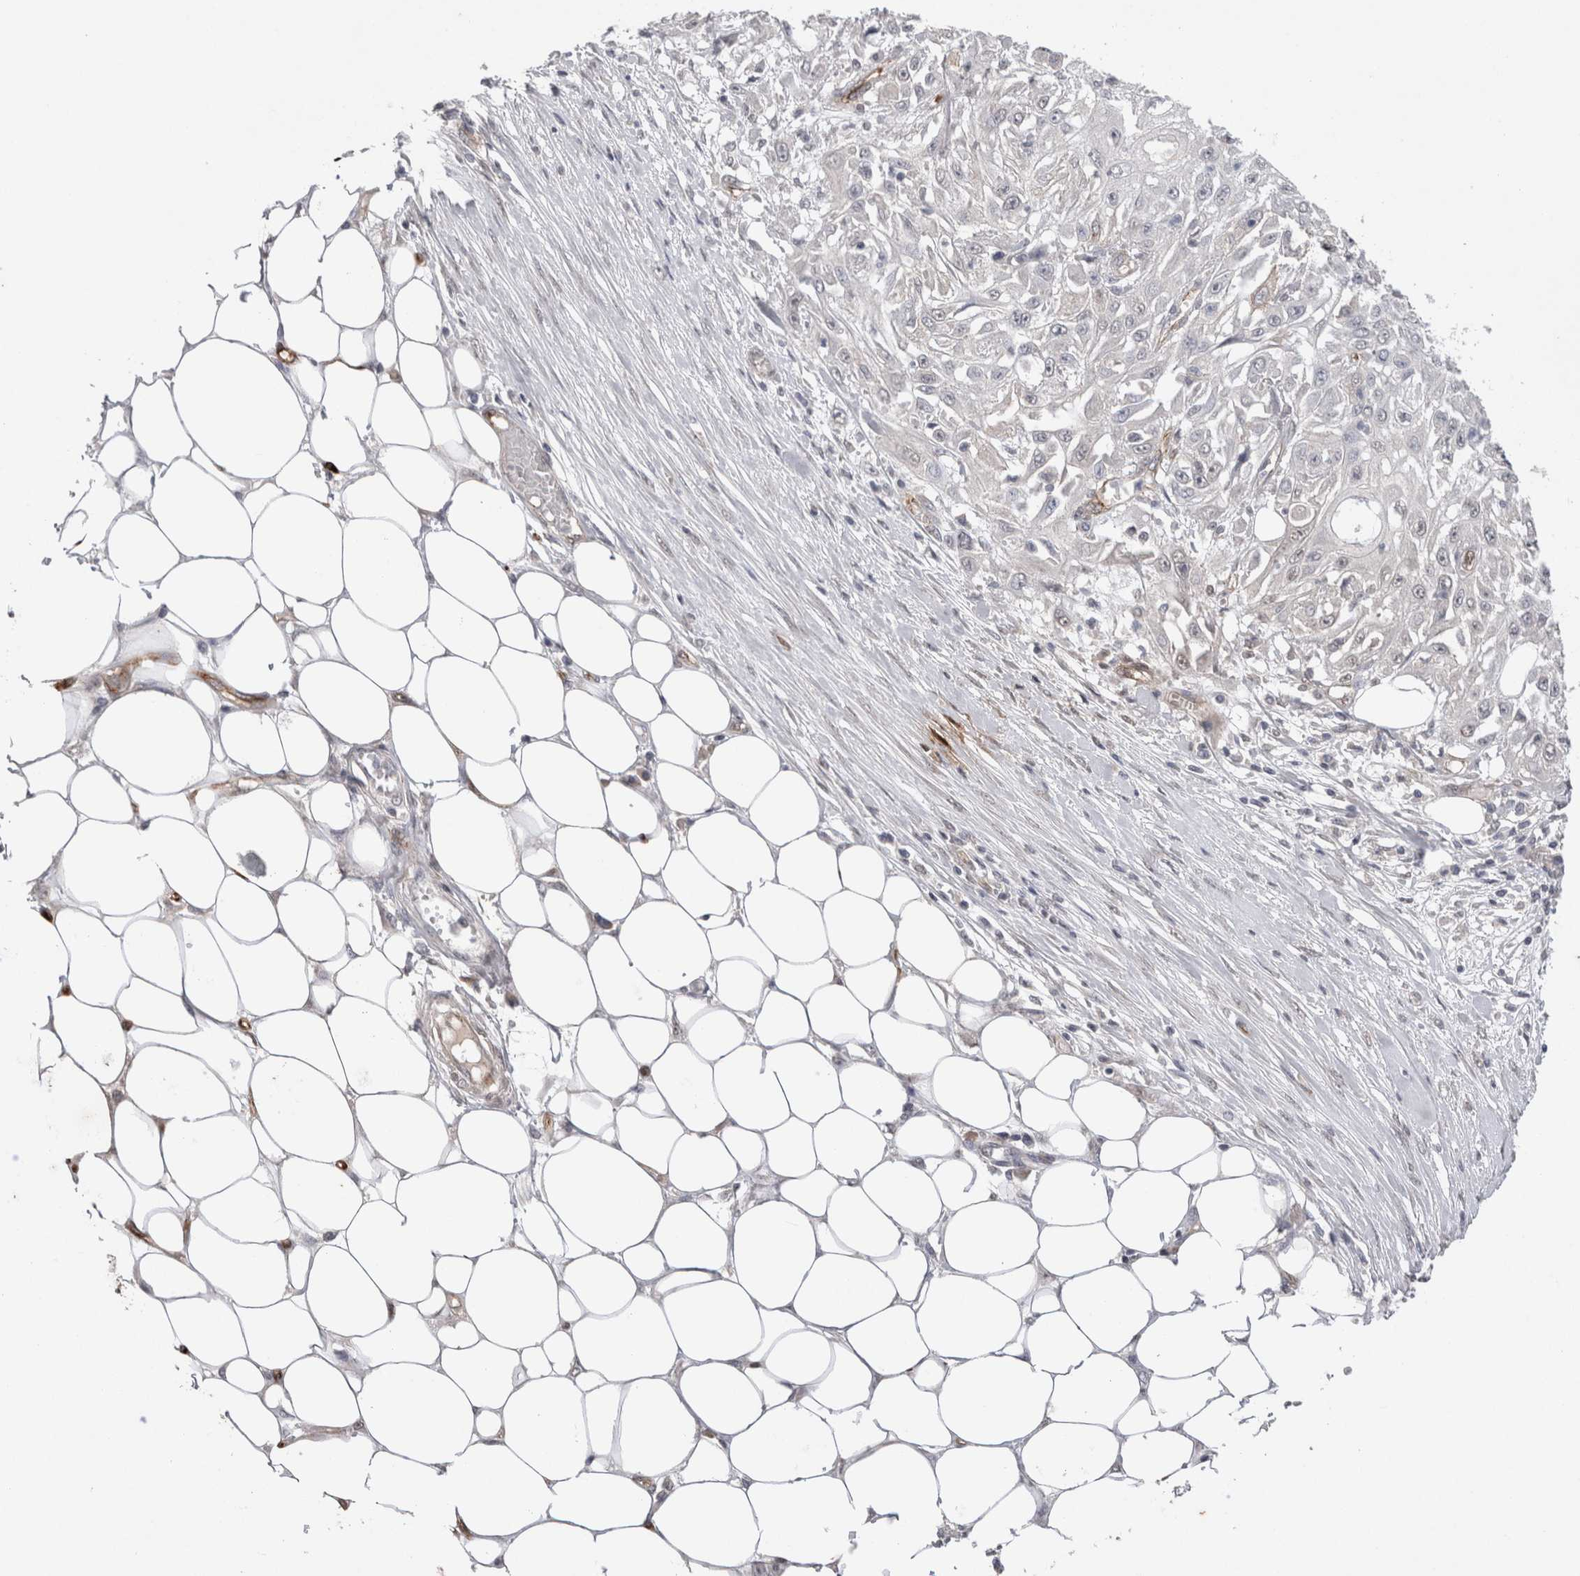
{"staining": {"intensity": "negative", "quantity": "none", "location": "none"}, "tissue": "skin cancer", "cell_type": "Tumor cells", "image_type": "cancer", "snomed": [{"axis": "morphology", "description": "Squamous cell carcinoma, NOS"}, {"axis": "morphology", "description": "Squamous cell carcinoma, metastatic, NOS"}, {"axis": "topography", "description": "Skin"}, {"axis": "topography", "description": "Lymph node"}], "caption": "The image shows no staining of tumor cells in skin cancer (squamous cell carcinoma). (Stains: DAB (3,3'-diaminobenzidine) immunohistochemistry with hematoxylin counter stain, Microscopy: brightfield microscopy at high magnification).", "gene": "CDH13", "patient": {"sex": "male", "age": 75}}